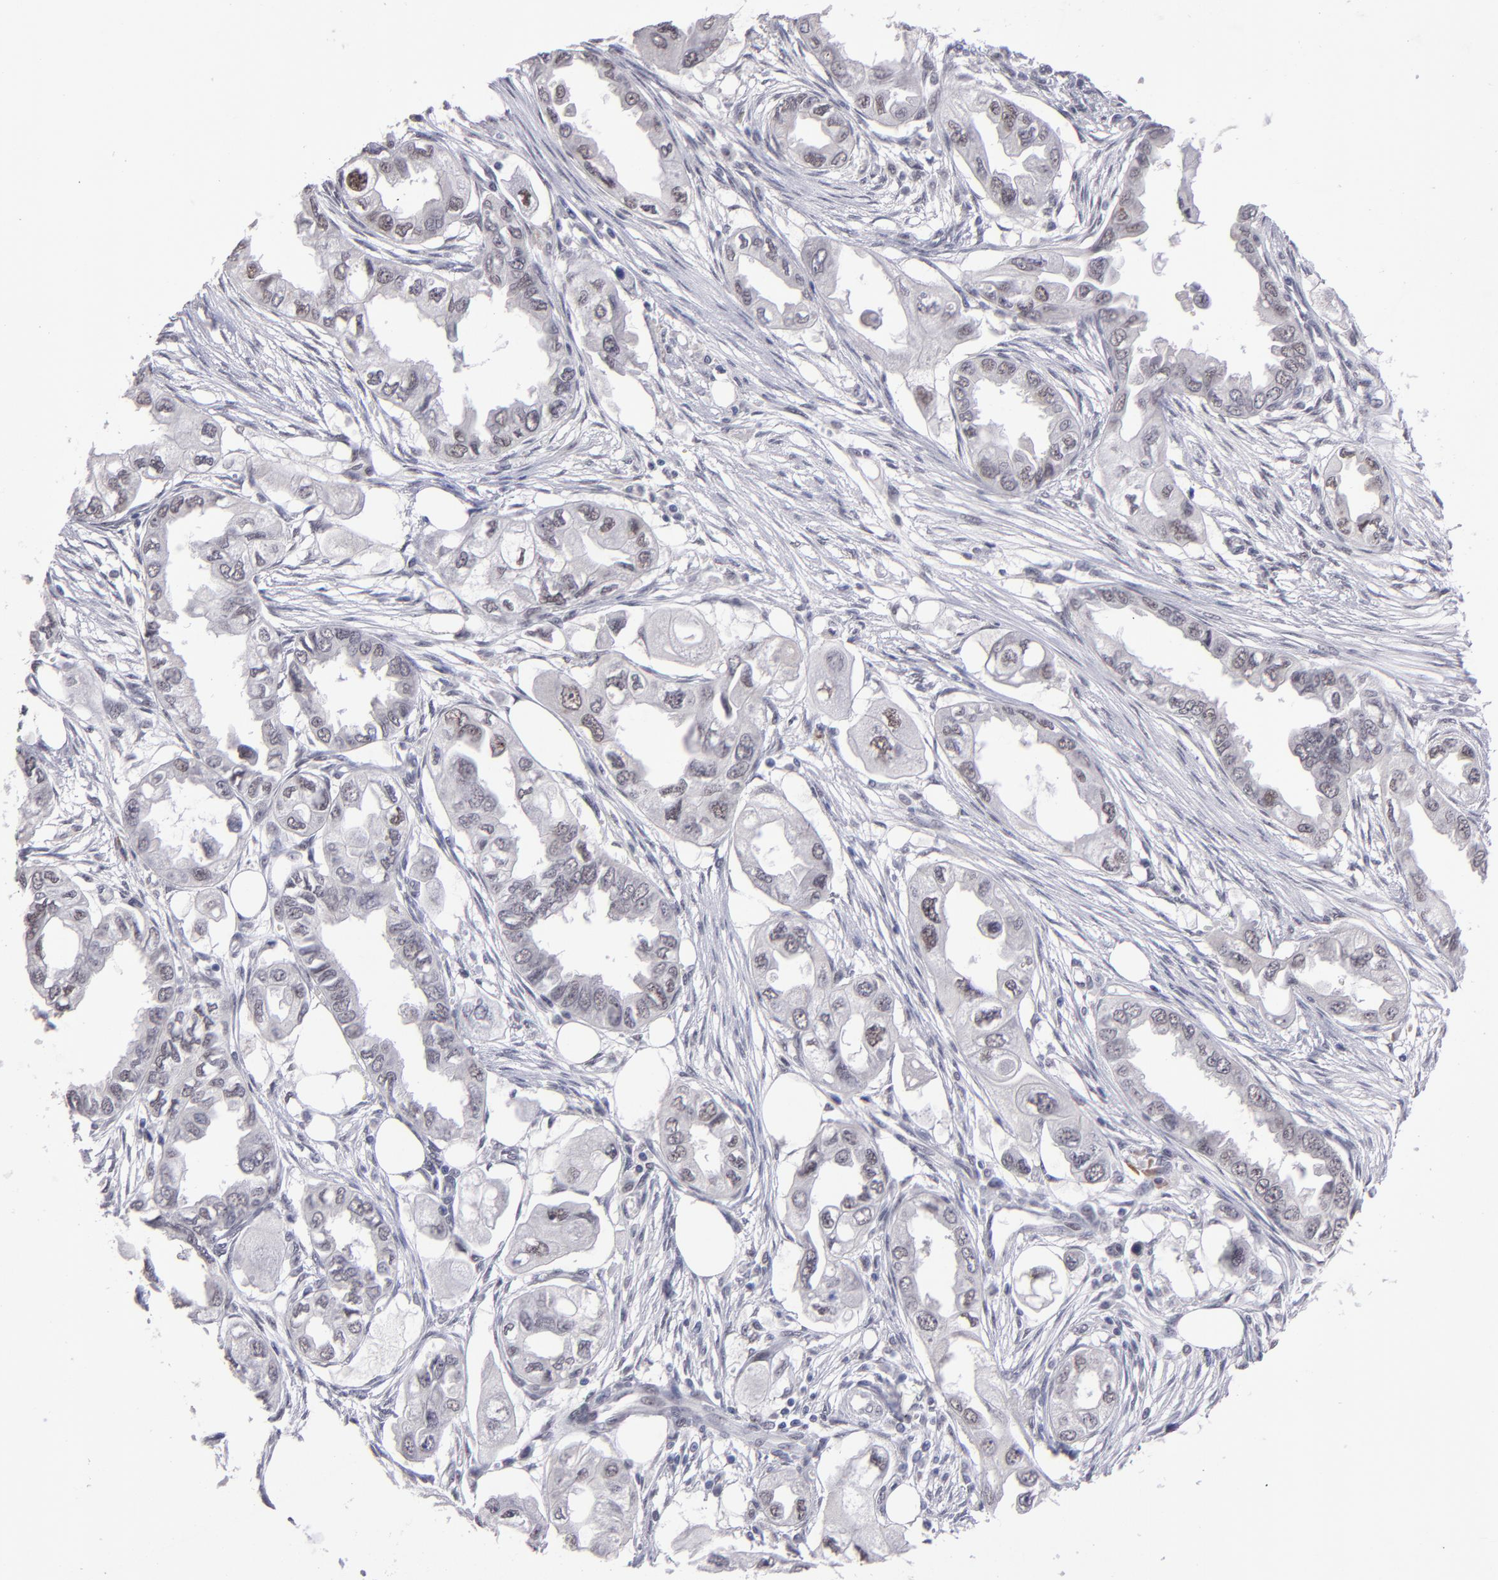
{"staining": {"intensity": "weak", "quantity": "<25%", "location": "nuclear"}, "tissue": "endometrial cancer", "cell_type": "Tumor cells", "image_type": "cancer", "snomed": [{"axis": "morphology", "description": "Adenocarcinoma, NOS"}, {"axis": "topography", "description": "Endometrium"}], "caption": "Tumor cells show no significant protein expression in endometrial cancer (adenocarcinoma).", "gene": "OTUB2", "patient": {"sex": "female", "age": 67}}